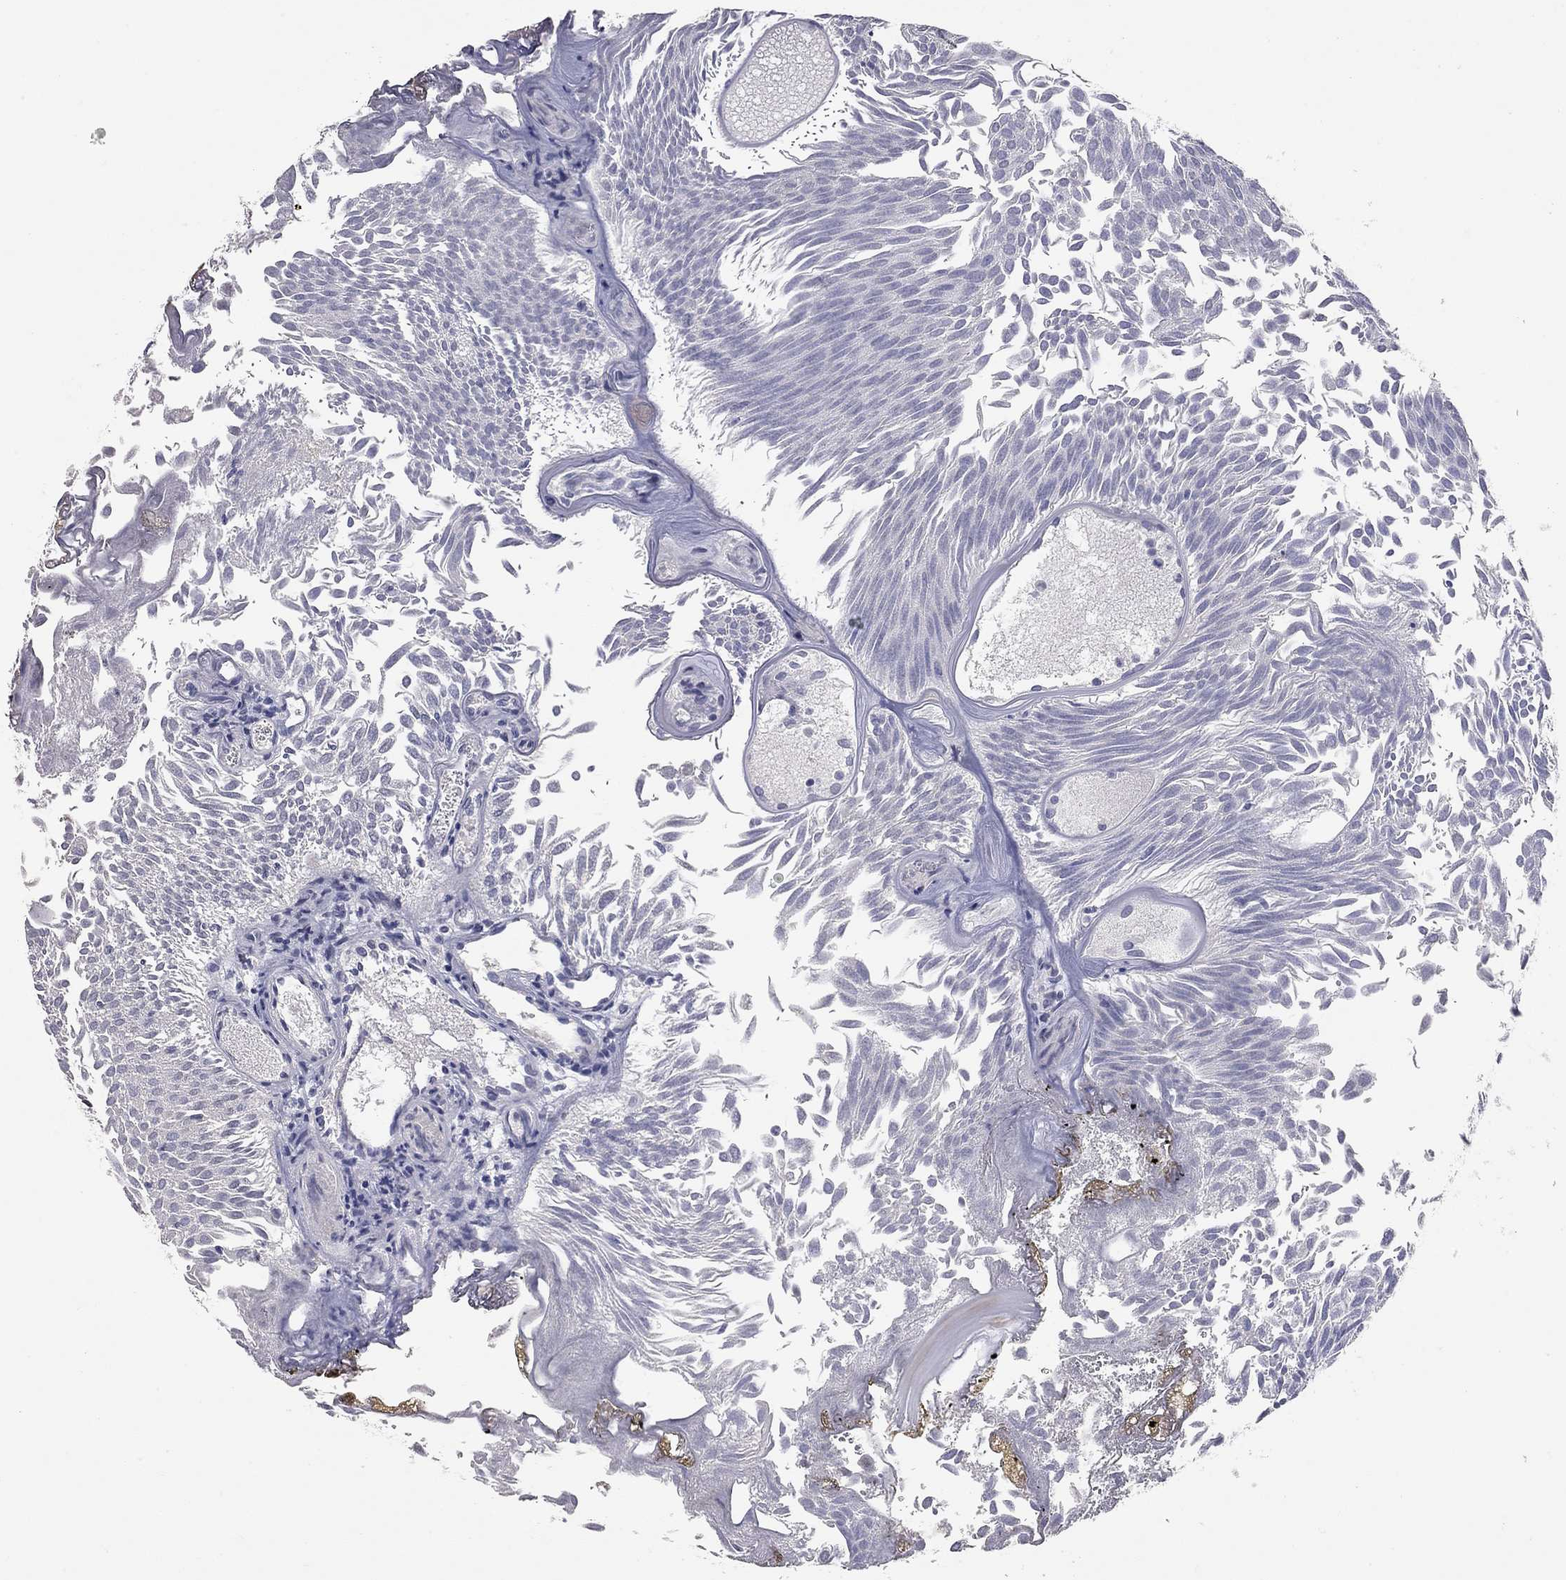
{"staining": {"intensity": "negative", "quantity": "none", "location": "none"}, "tissue": "urothelial cancer", "cell_type": "Tumor cells", "image_type": "cancer", "snomed": [{"axis": "morphology", "description": "Urothelial carcinoma, Low grade"}, {"axis": "topography", "description": "Urinary bladder"}], "caption": "IHC micrograph of urothelial carcinoma (low-grade) stained for a protein (brown), which demonstrates no expression in tumor cells.", "gene": "HDAC3", "patient": {"sex": "male", "age": 52}}